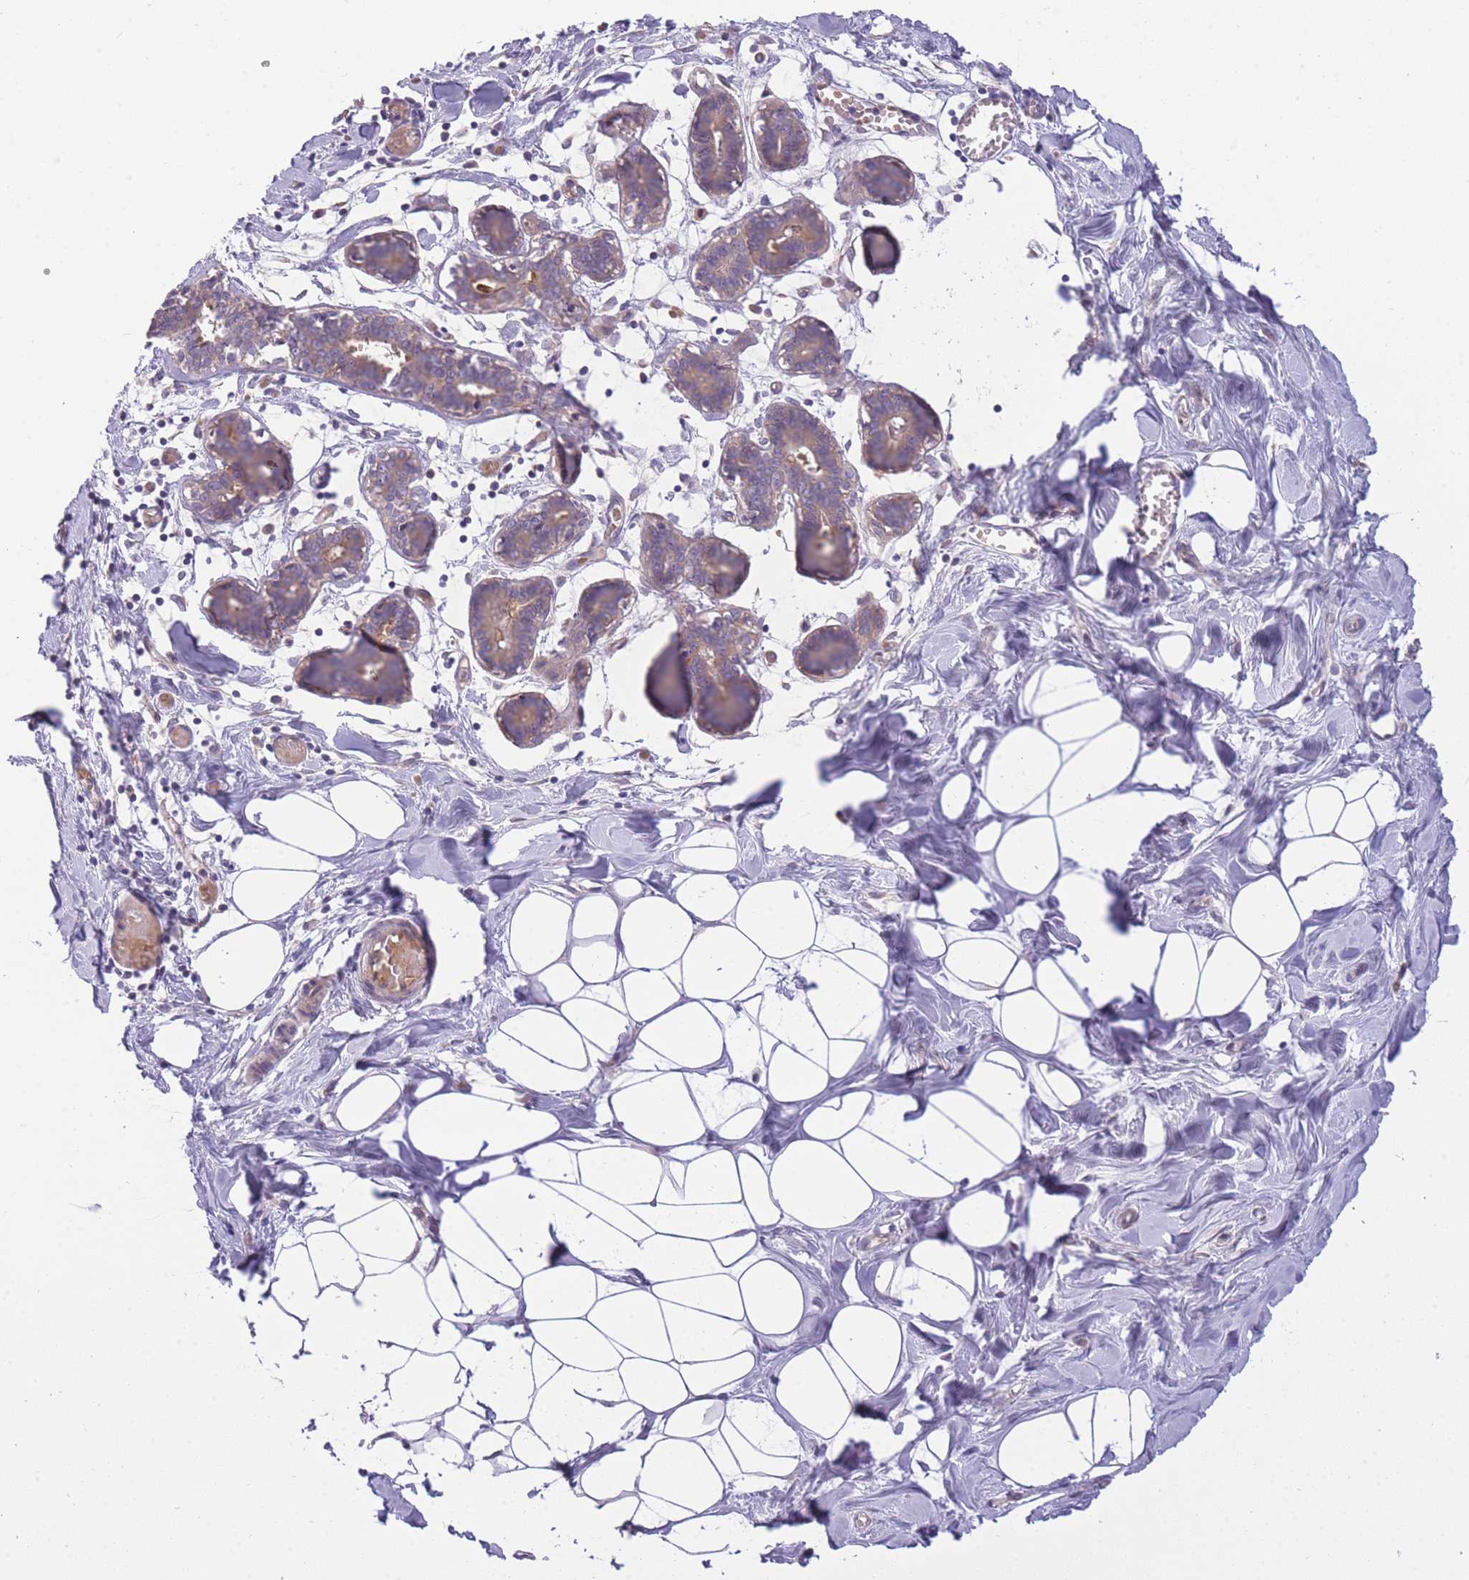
{"staining": {"intensity": "negative", "quantity": "none", "location": "none"}, "tissue": "breast", "cell_type": "Adipocytes", "image_type": "normal", "snomed": [{"axis": "morphology", "description": "Normal tissue, NOS"}, {"axis": "topography", "description": "Breast"}], "caption": "Protein analysis of unremarkable breast exhibits no significant positivity in adipocytes.", "gene": "CRYGN", "patient": {"sex": "female", "age": 27}}